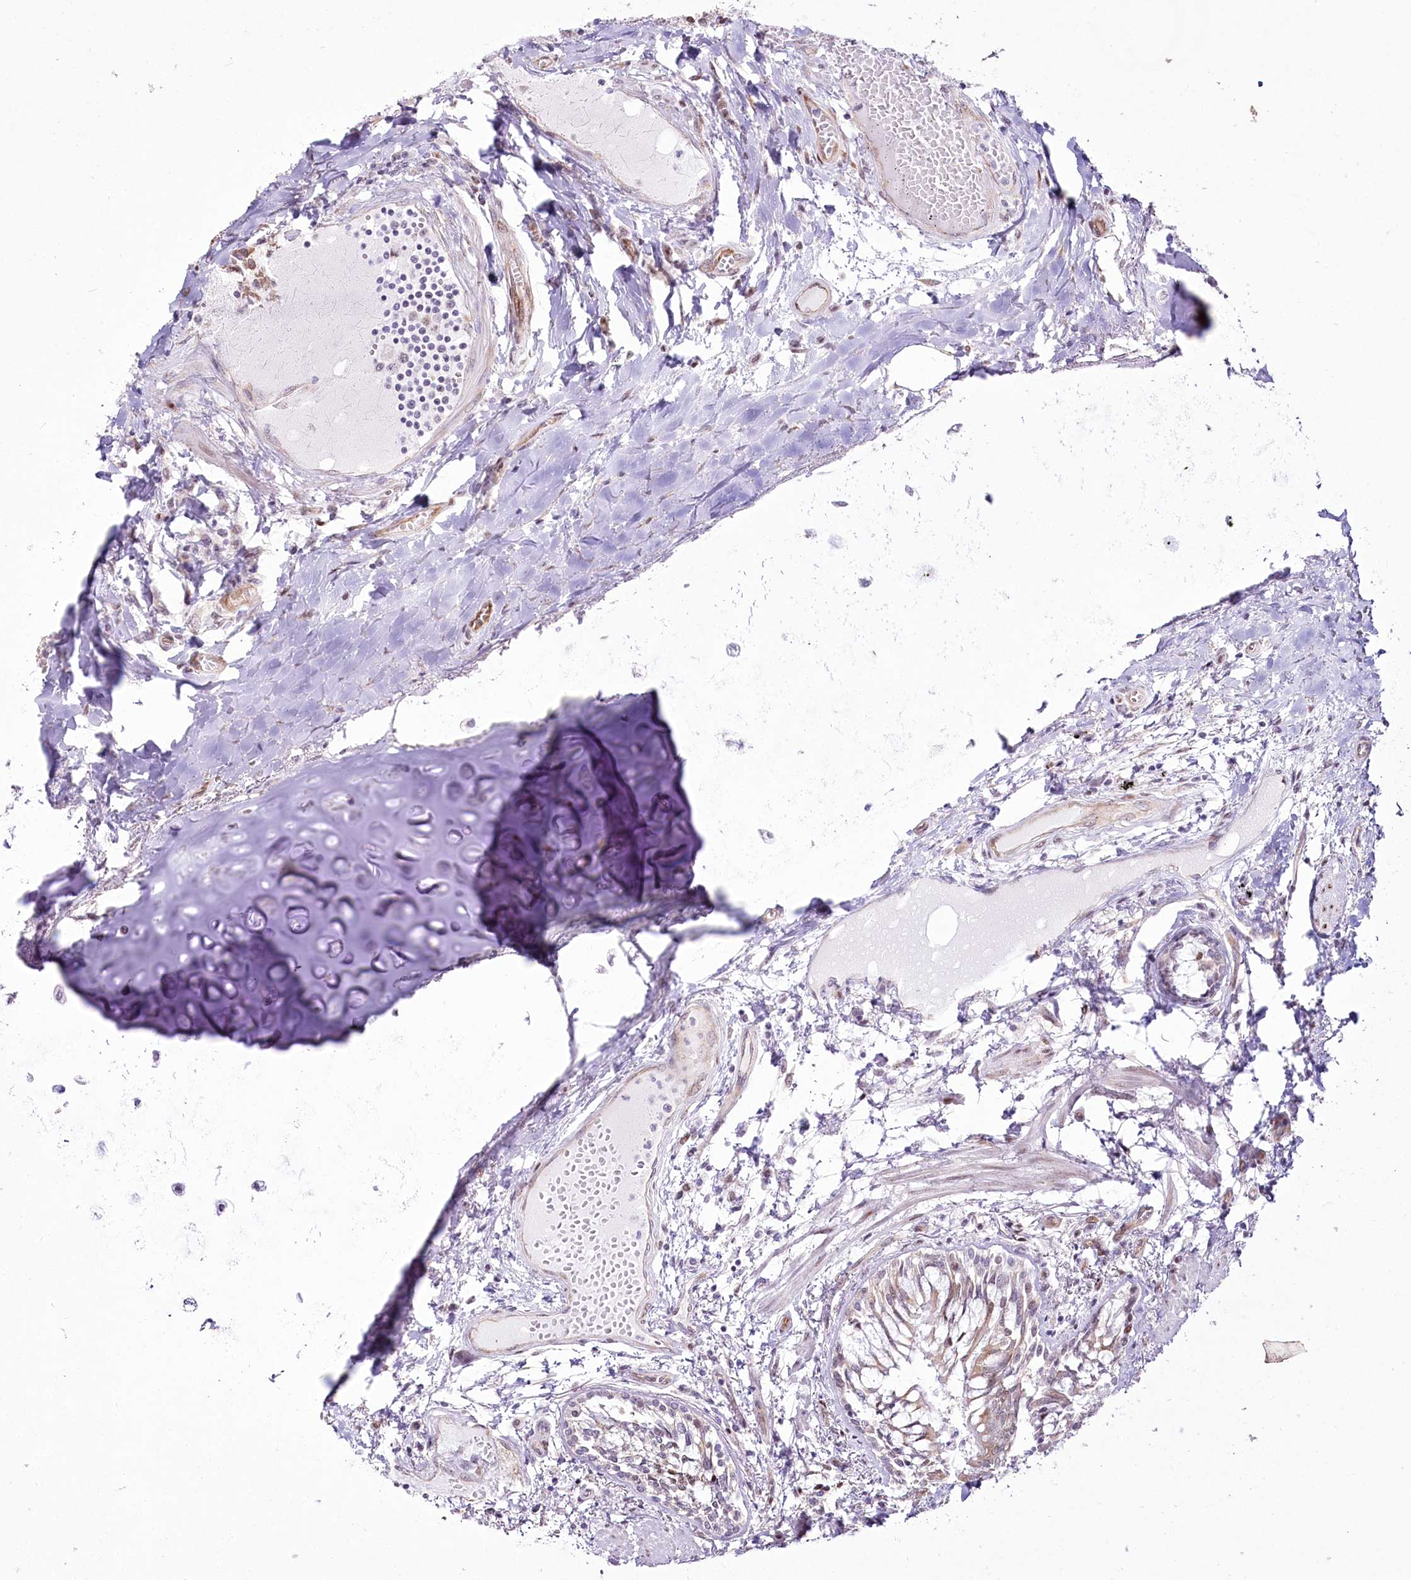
{"staining": {"intensity": "negative", "quantity": "none", "location": "none"}, "tissue": "lung", "cell_type": "Alveolar cells", "image_type": "normal", "snomed": [{"axis": "morphology", "description": "Normal tissue, NOS"}, {"axis": "topography", "description": "Bronchus"}, {"axis": "topography", "description": "Lung"}], "caption": "A micrograph of lung stained for a protein shows no brown staining in alveolar cells.", "gene": "YBX3", "patient": {"sex": "female", "age": 49}}